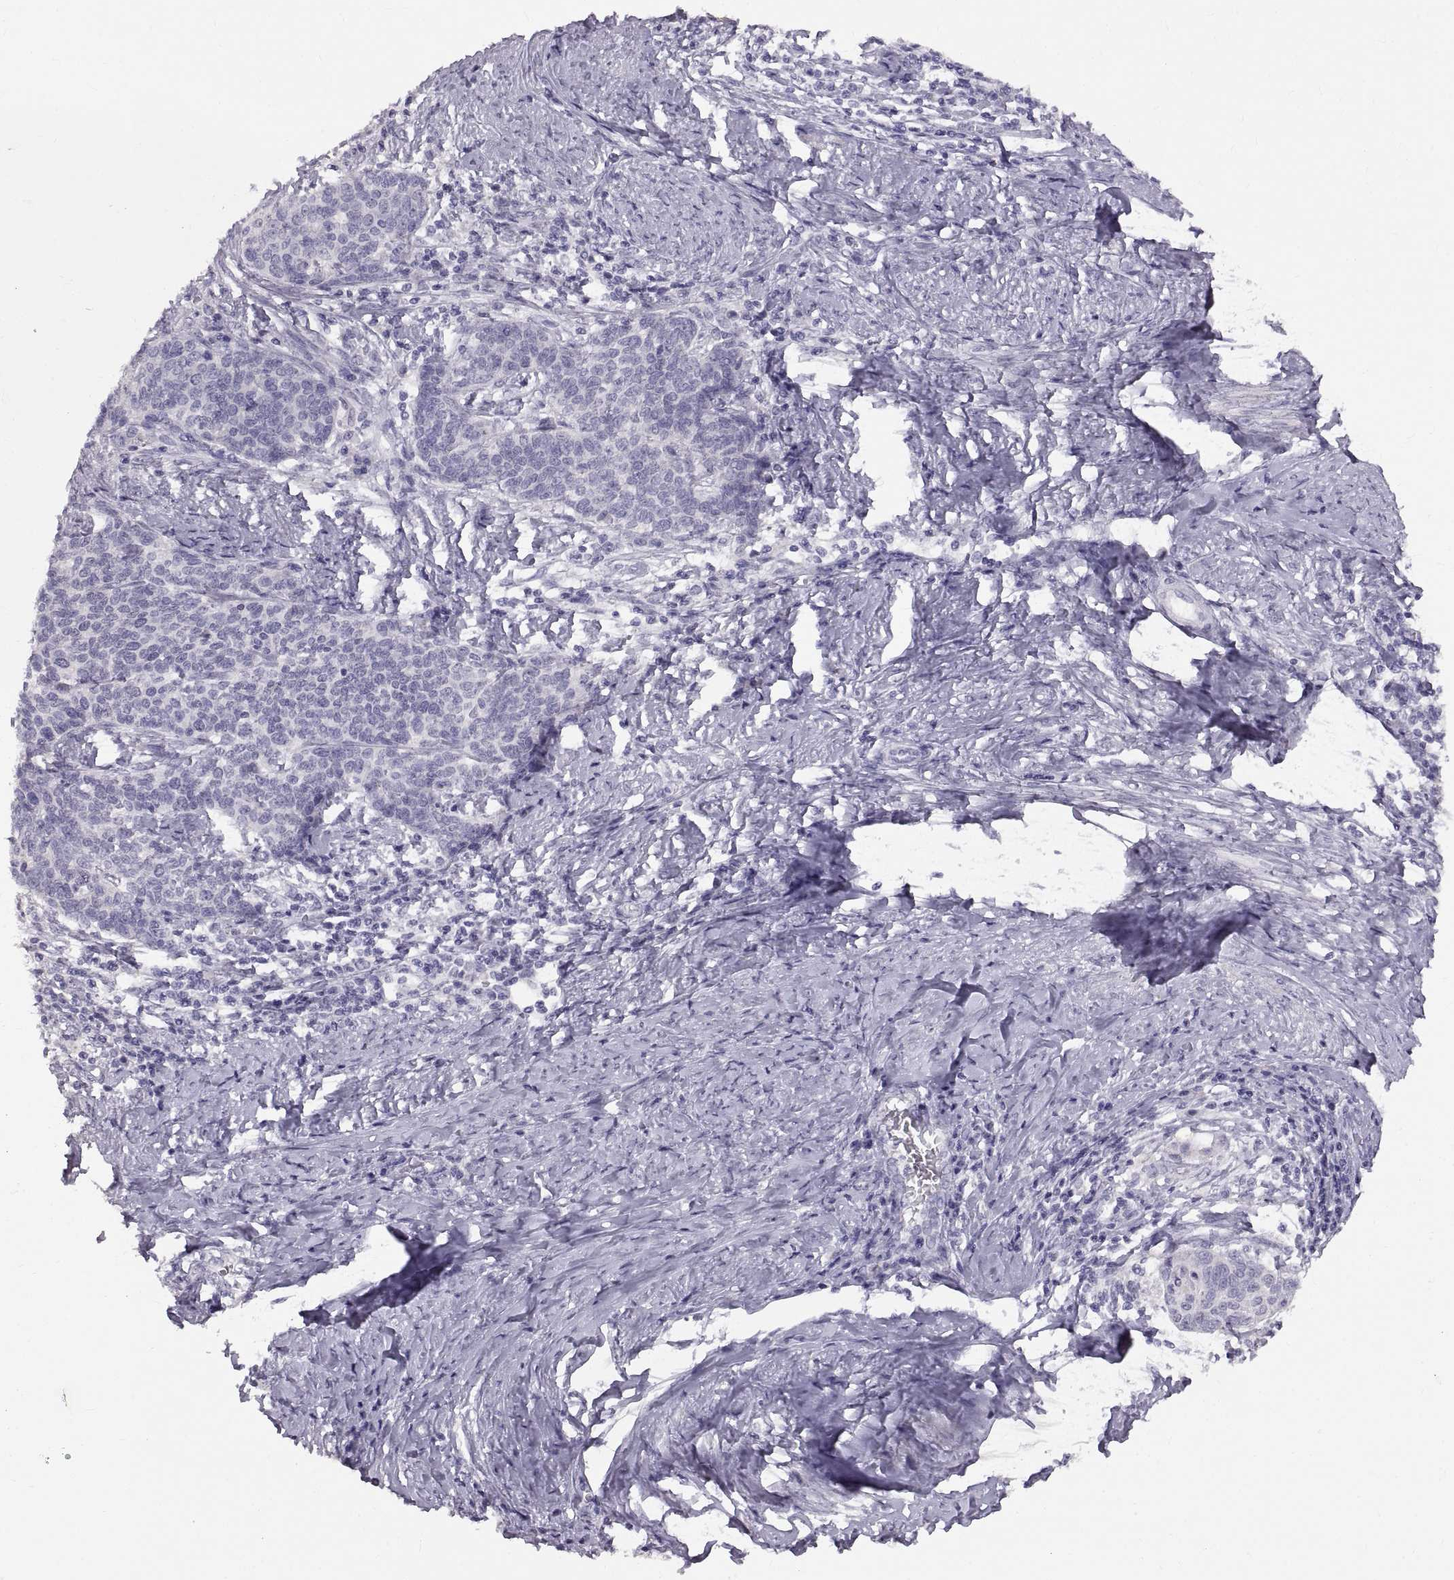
{"staining": {"intensity": "negative", "quantity": "none", "location": "none"}, "tissue": "cervical cancer", "cell_type": "Tumor cells", "image_type": "cancer", "snomed": [{"axis": "morphology", "description": "Squamous cell carcinoma, NOS"}, {"axis": "topography", "description": "Cervix"}], "caption": "A high-resolution histopathology image shows immunohistochemistry (IHC) staining of cervical cancer (squamous cell carcinoma), which exhibits no significant staining in tumor cells.", "gene": "SPACDR", "patient": {"sex": "female", "age": 39}}